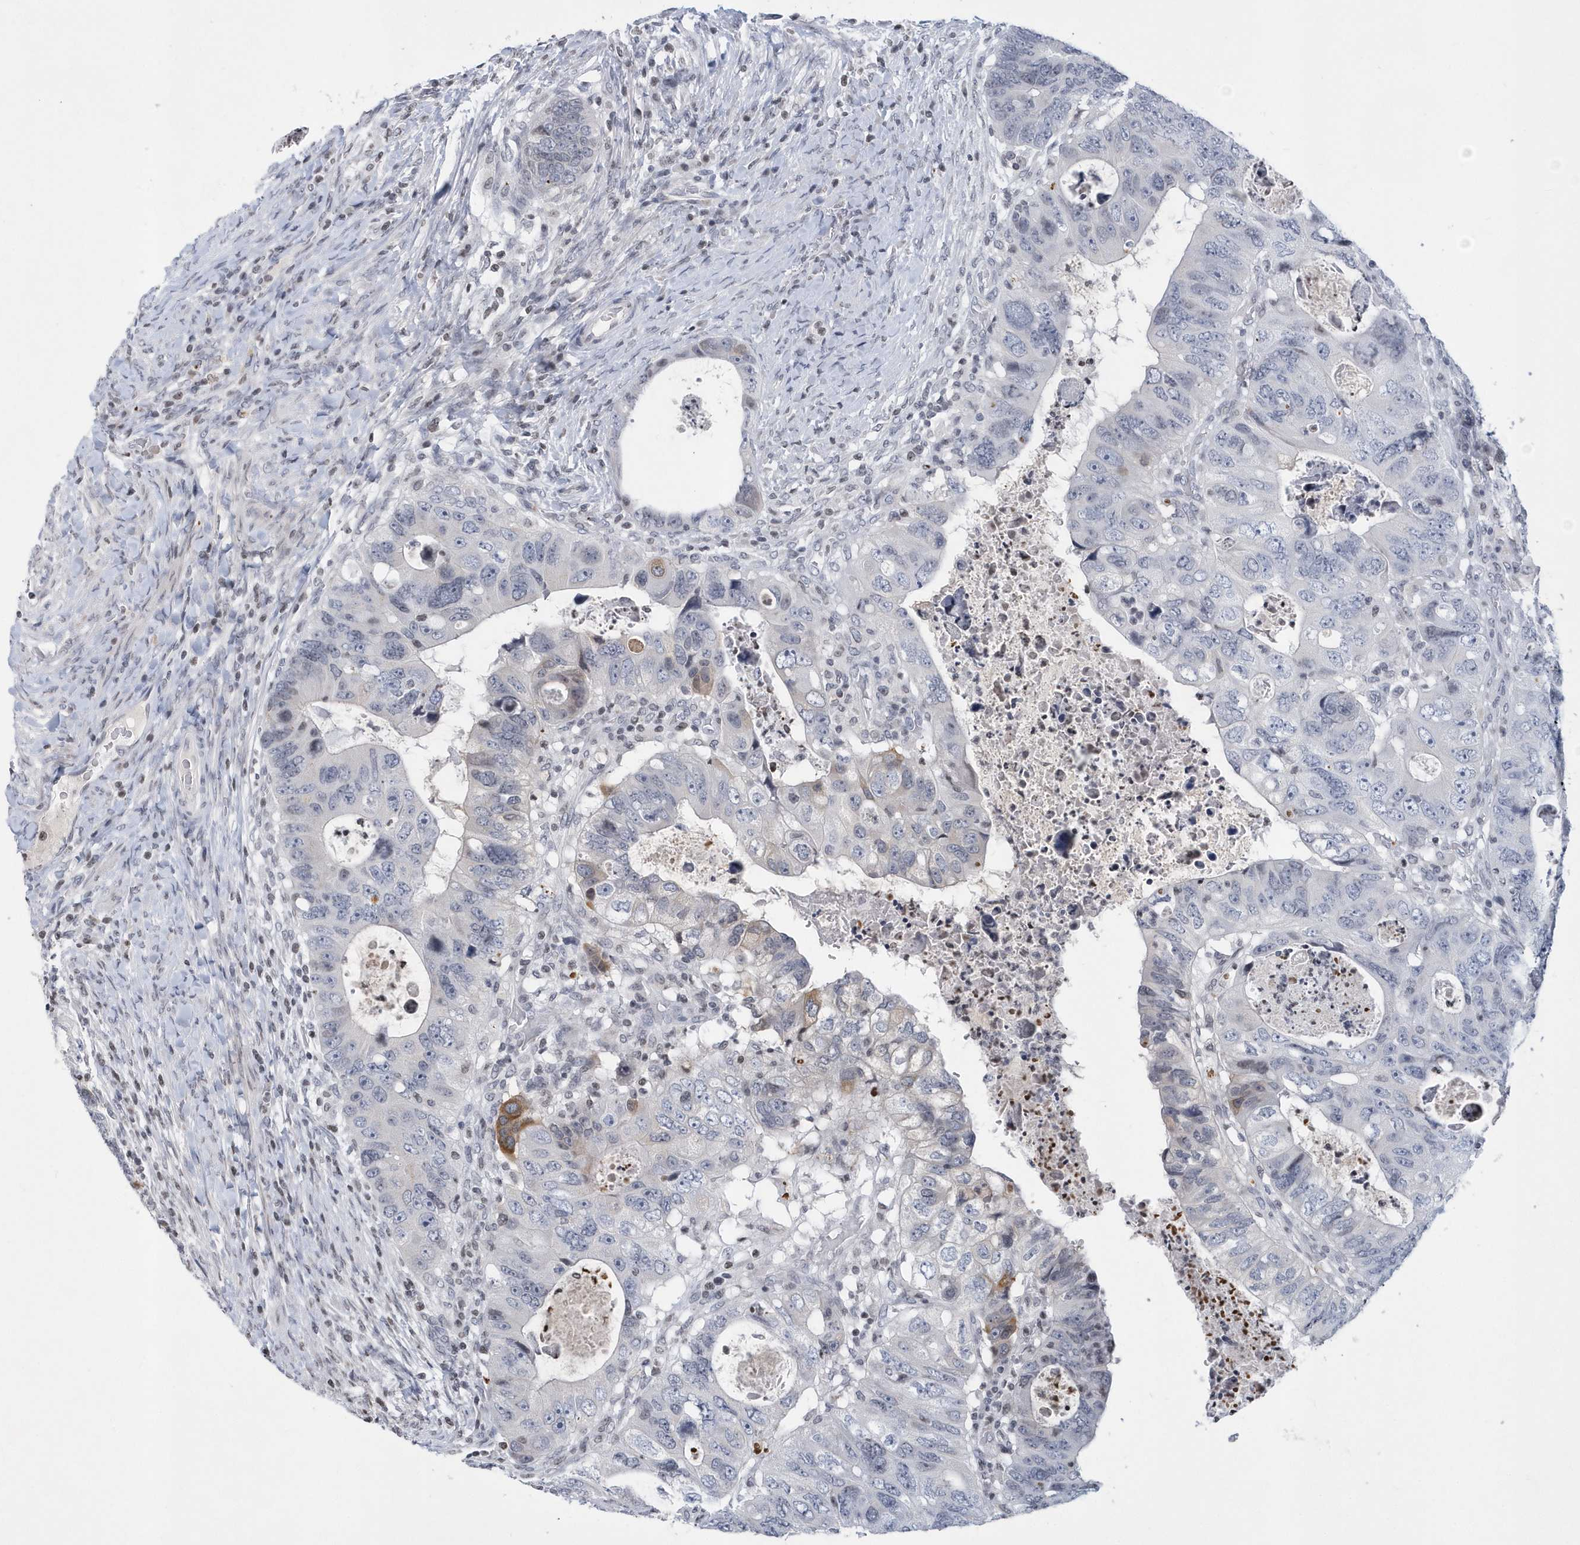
{"staining": {"intensity": "moderate", "quantity": "<25%", "location": "cytoplasmic/membranous"}, "tissue": "colorectal cancer", "cell_type": "Tumor cells", "image_type": "cancer", "snomed": [{"axis": "morphology", "description": "Adenocarcinoma, NOS"}, {"axis": "topography", "description": "Rectum"}], "caption": "Protein staining displays moderate cytoplasmic/membranous expression in approximately <25% of tumor cells in colorectal adenocarcinoma.", "gene": "VWA5B2", "patient": {"sex": "male", "age": 59}}